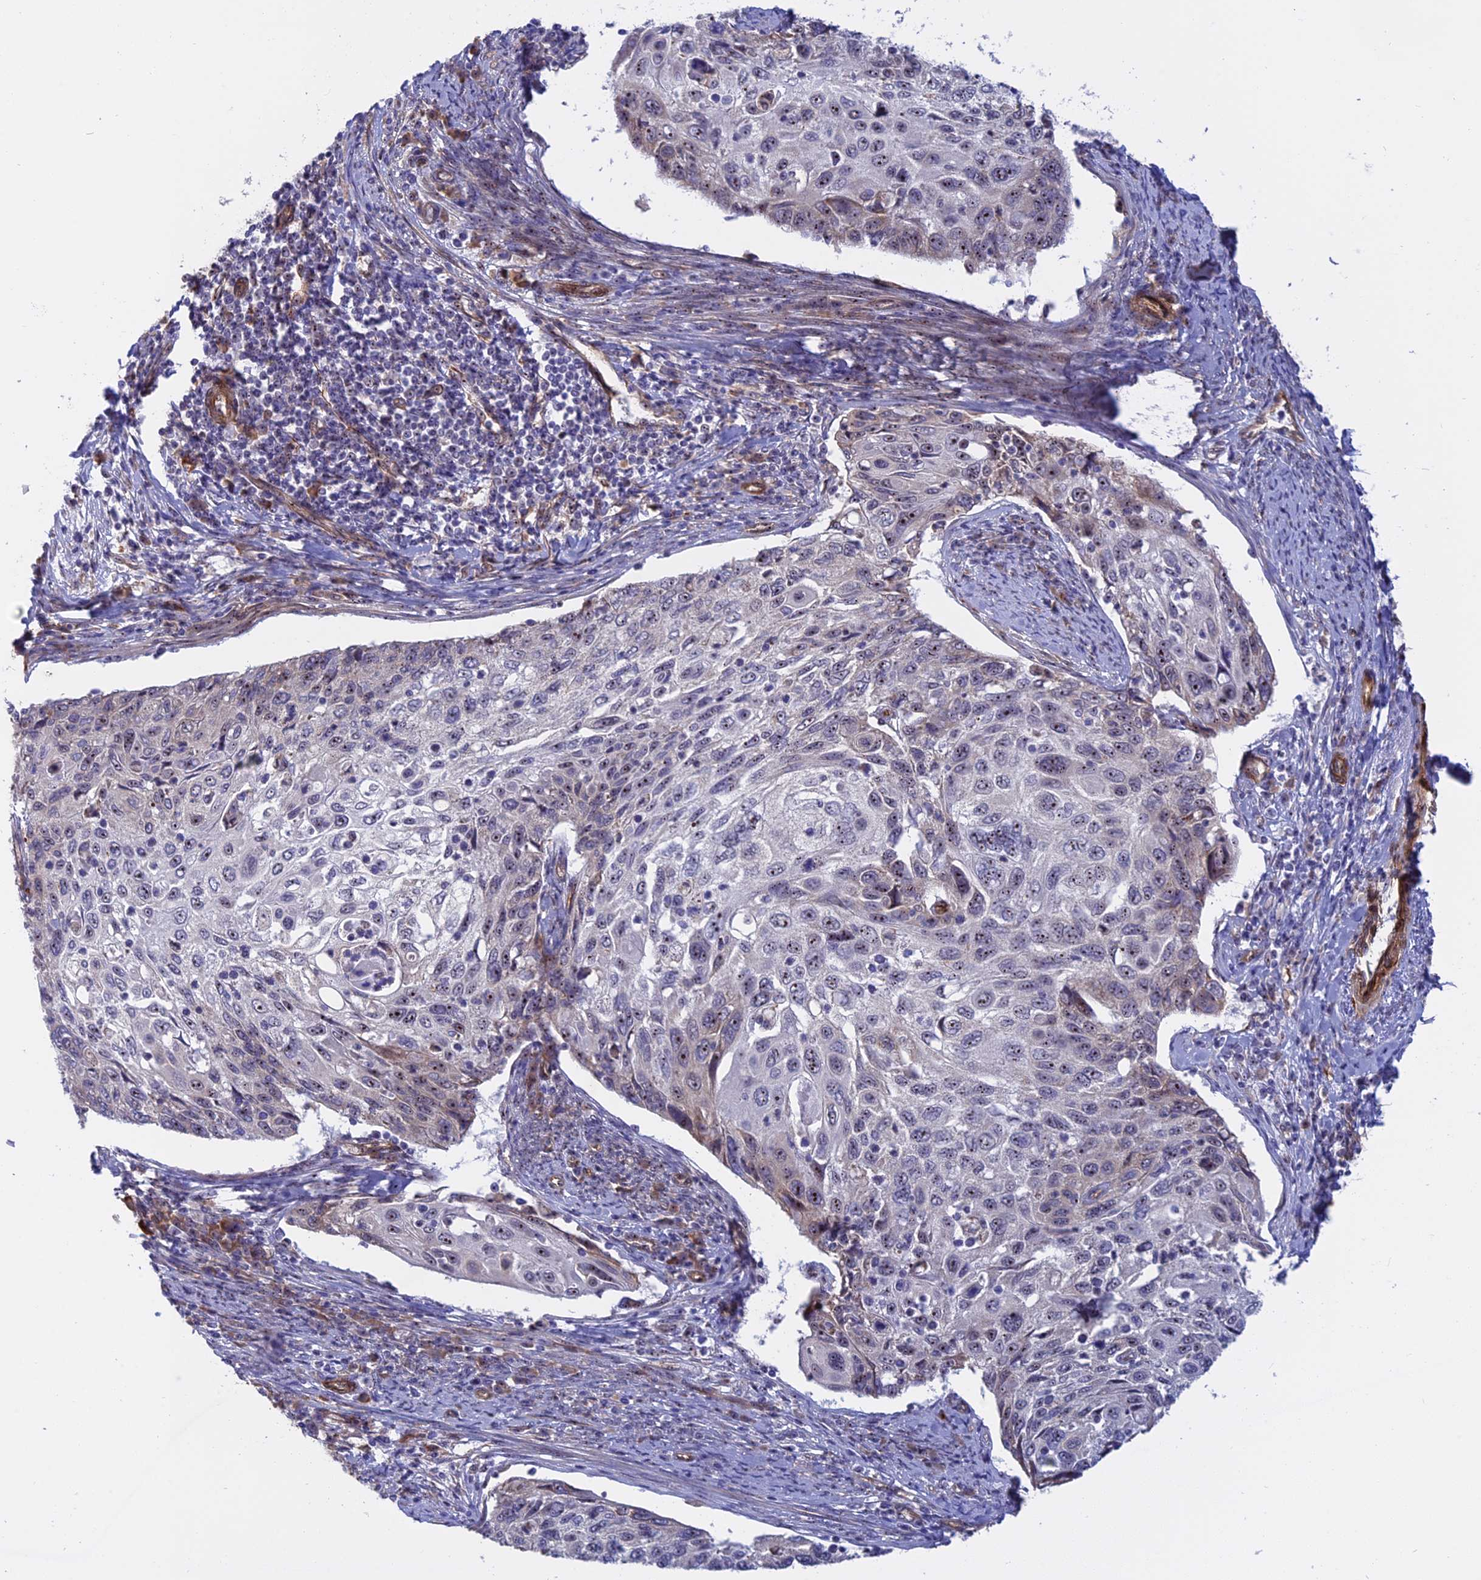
{"staining": {"intensity": "moderate", "quantity": "<25%", "location": "nuclear"}, "tissue": "cervical cancer", "cell_type": "Tumor cells", "image_type": "cancer", "snomed": [{"axis": "morphology", "description": "Squamous cell carcinoma, NOS"}, {"axis": "topography", "description": "Cervix"}], "caption": "Immunohistochemistry (DAB) staining of squamous cell carcinoma (cervical) displays moderate nuclear protein positivity in about <25% of tumor cells.", "gene": "DBNDD1", "patient": {"sex": "female", "age": 70}}